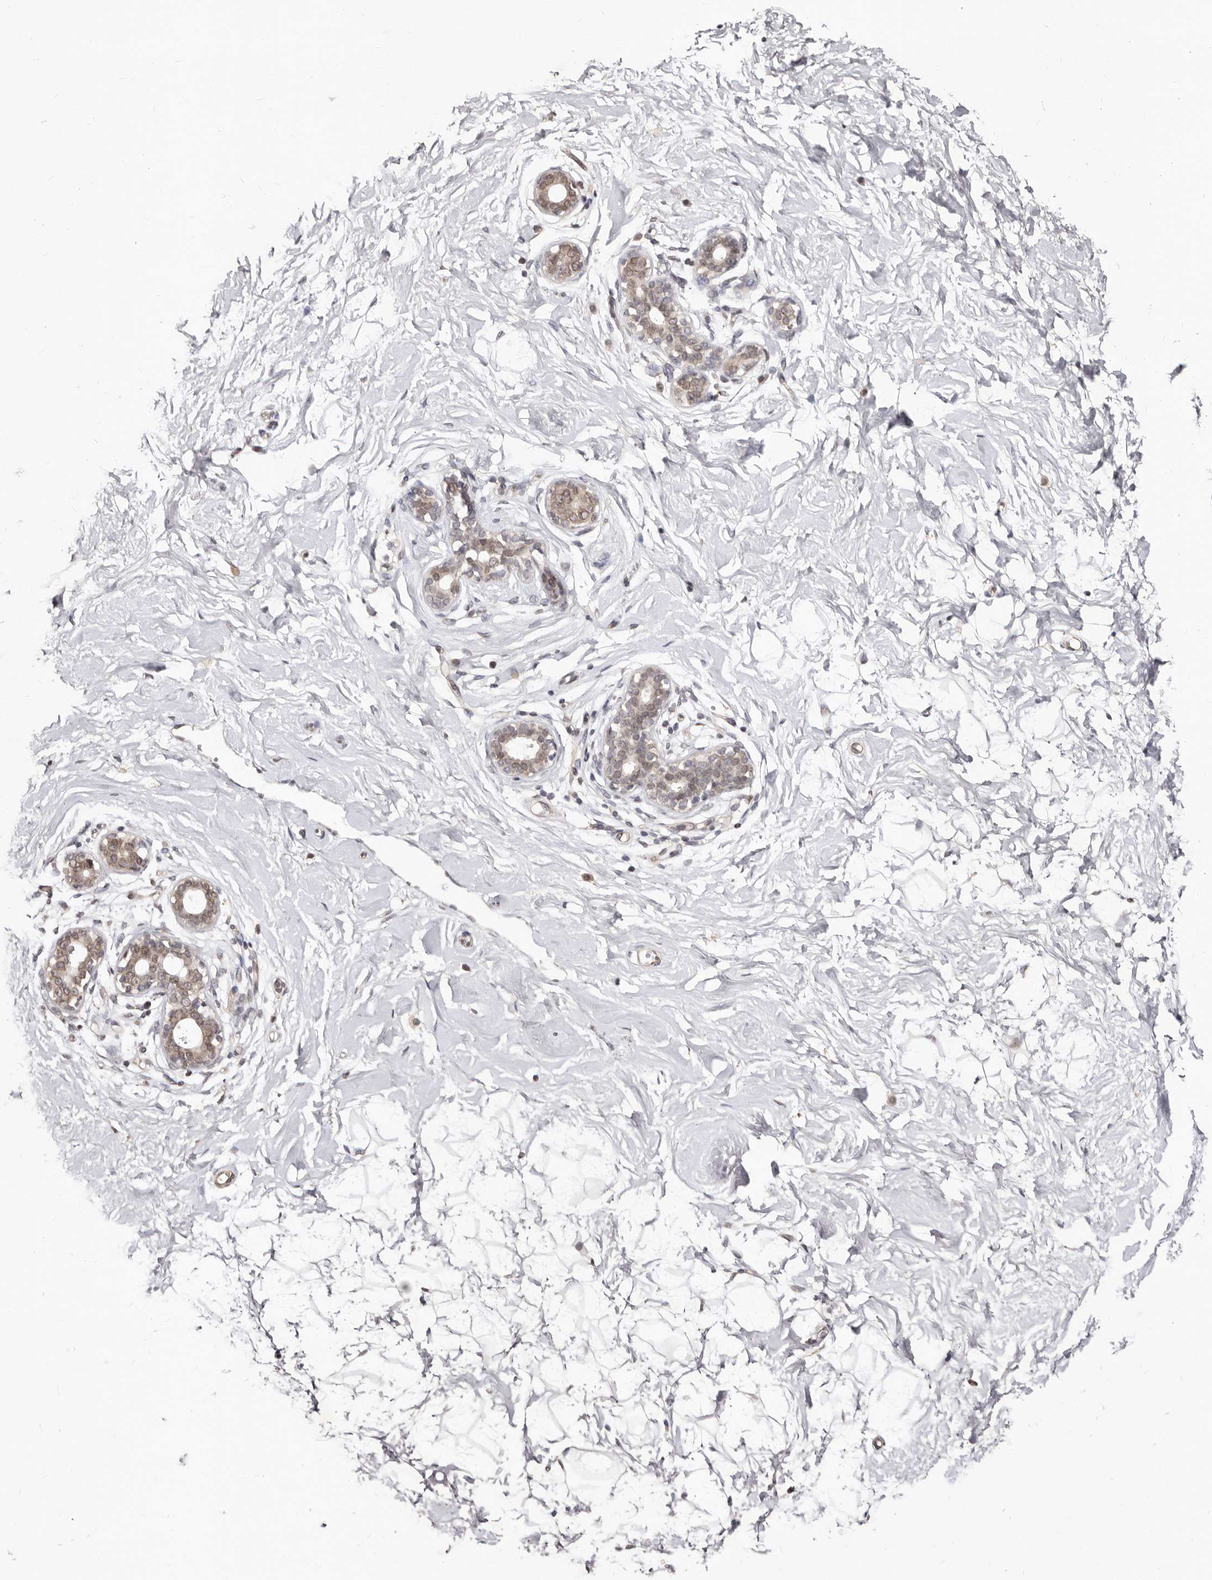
{"staining": {"intensity": "negative", "quantity": "none", "location": "none"}, "tissue": "breast", "cell_type": "Adipocytes", "image_type": "normal", "snomed": [{"axis": "morphology", "description": "Normal tissue, NOS"}, {"axis": "morphology", "description": "Adenoma, NOS"}, {"axis": "topography", "description": "Breast"}], "caption": "DAB (3,3'-diaminobenzidine) immunohistochemical staining of unremarkable breast exhibits no significant expression in adipocytes.", "gene": "LCORL", "patient": {"sex": "female", "age": 23}}